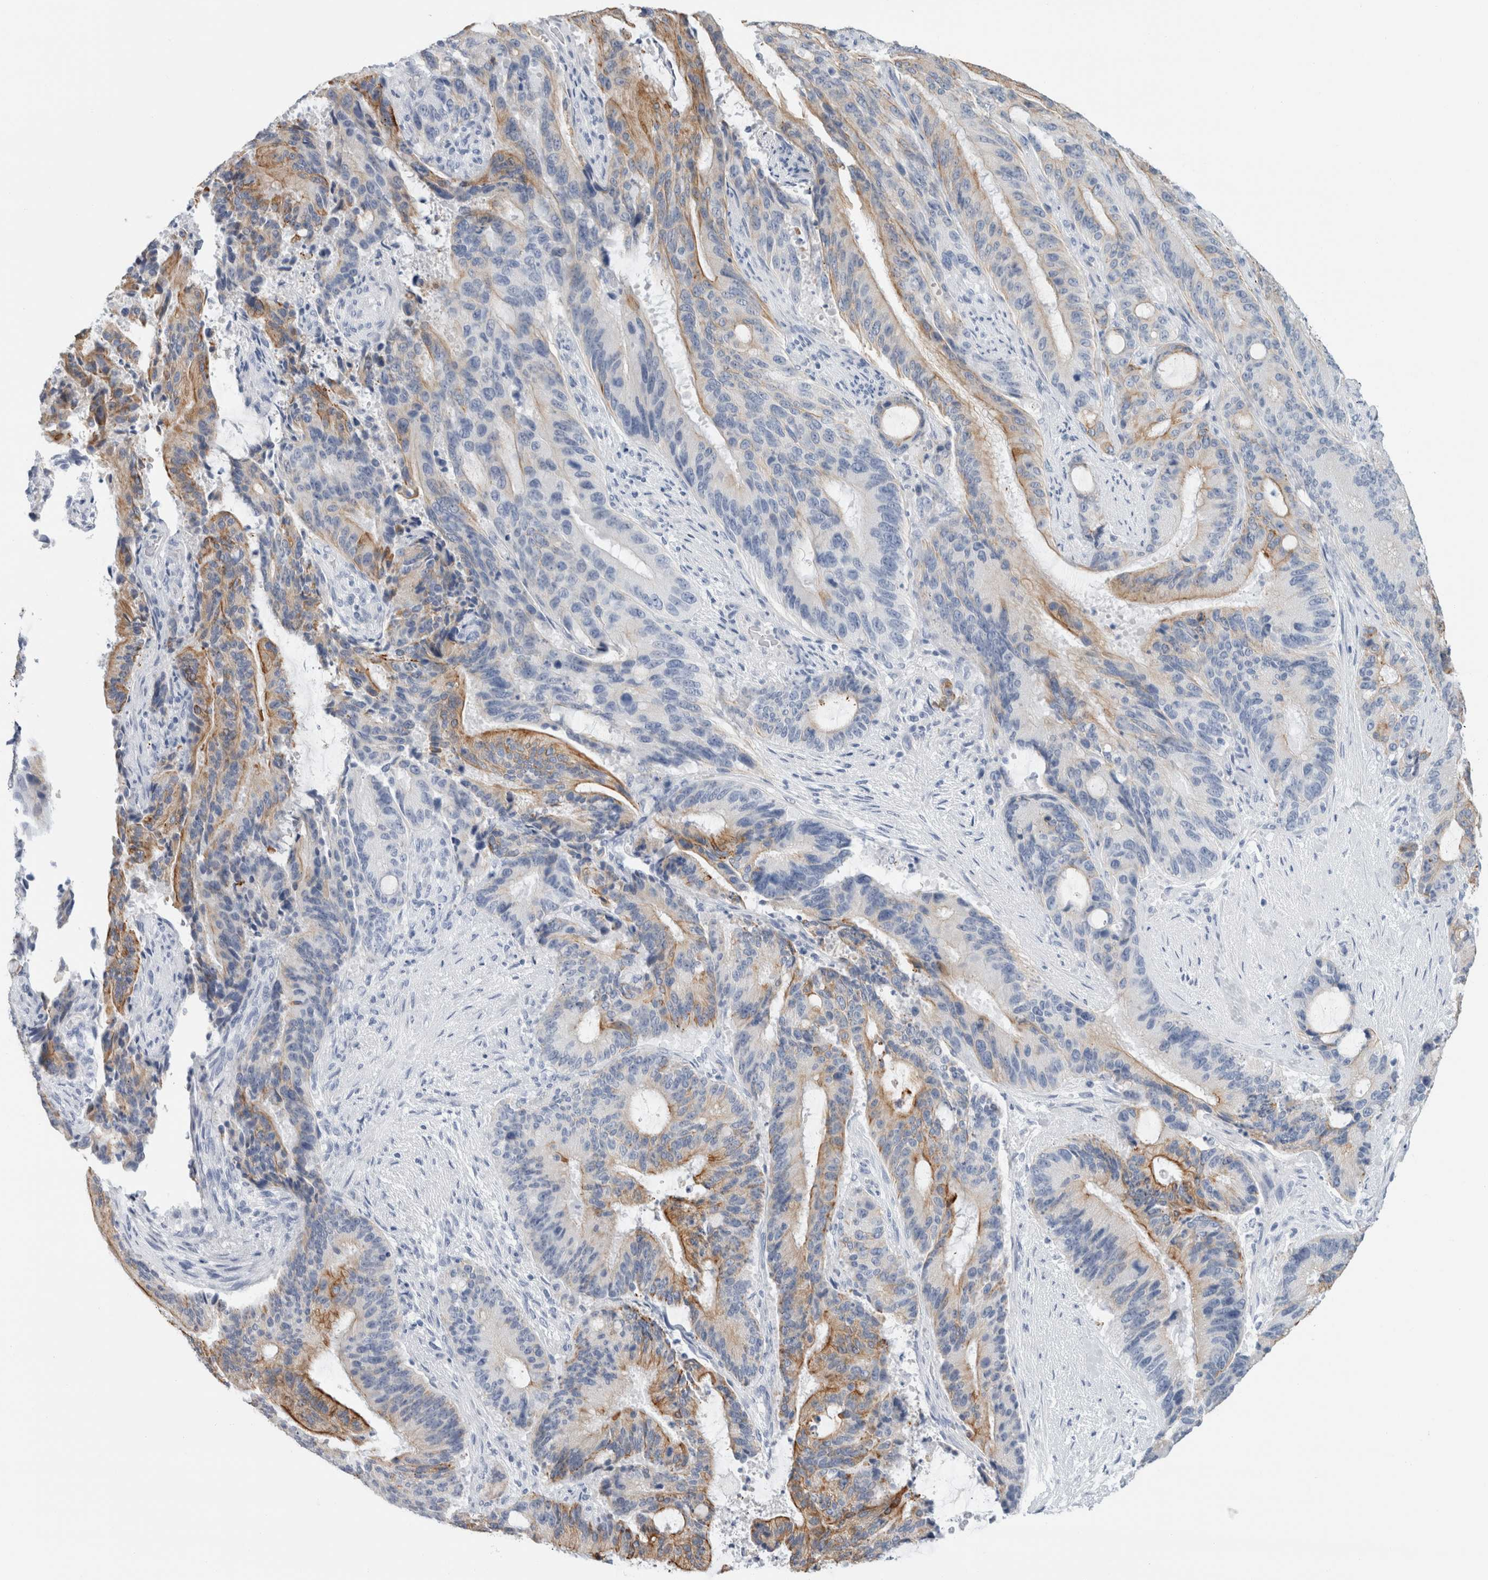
{"staining": {"intensity": "moderate", "quantity": "25%-75%", "location": "cytoplasmic/membranous"}, "tissue": "liver cancer", "cell_type": "Tumor cells", "image_type": "cancer", "snomed": [{"axis": "morphology", "description": "Normal tissue, NOS"}, {"axis": "morphology", "description": "Cholangiocarcinoma"}, {"axis": "topography", "description": "Liver"}, {"axis": "topography", "description": "Peripheral nerve tissue"}], "caption": "Human liver cancer (cholangiocarcinoma) stained with a protein marker displays moderate staining in tumor cells.", "gene": "RPH3AL", "patient": {"sex": "female", "age": 73}}